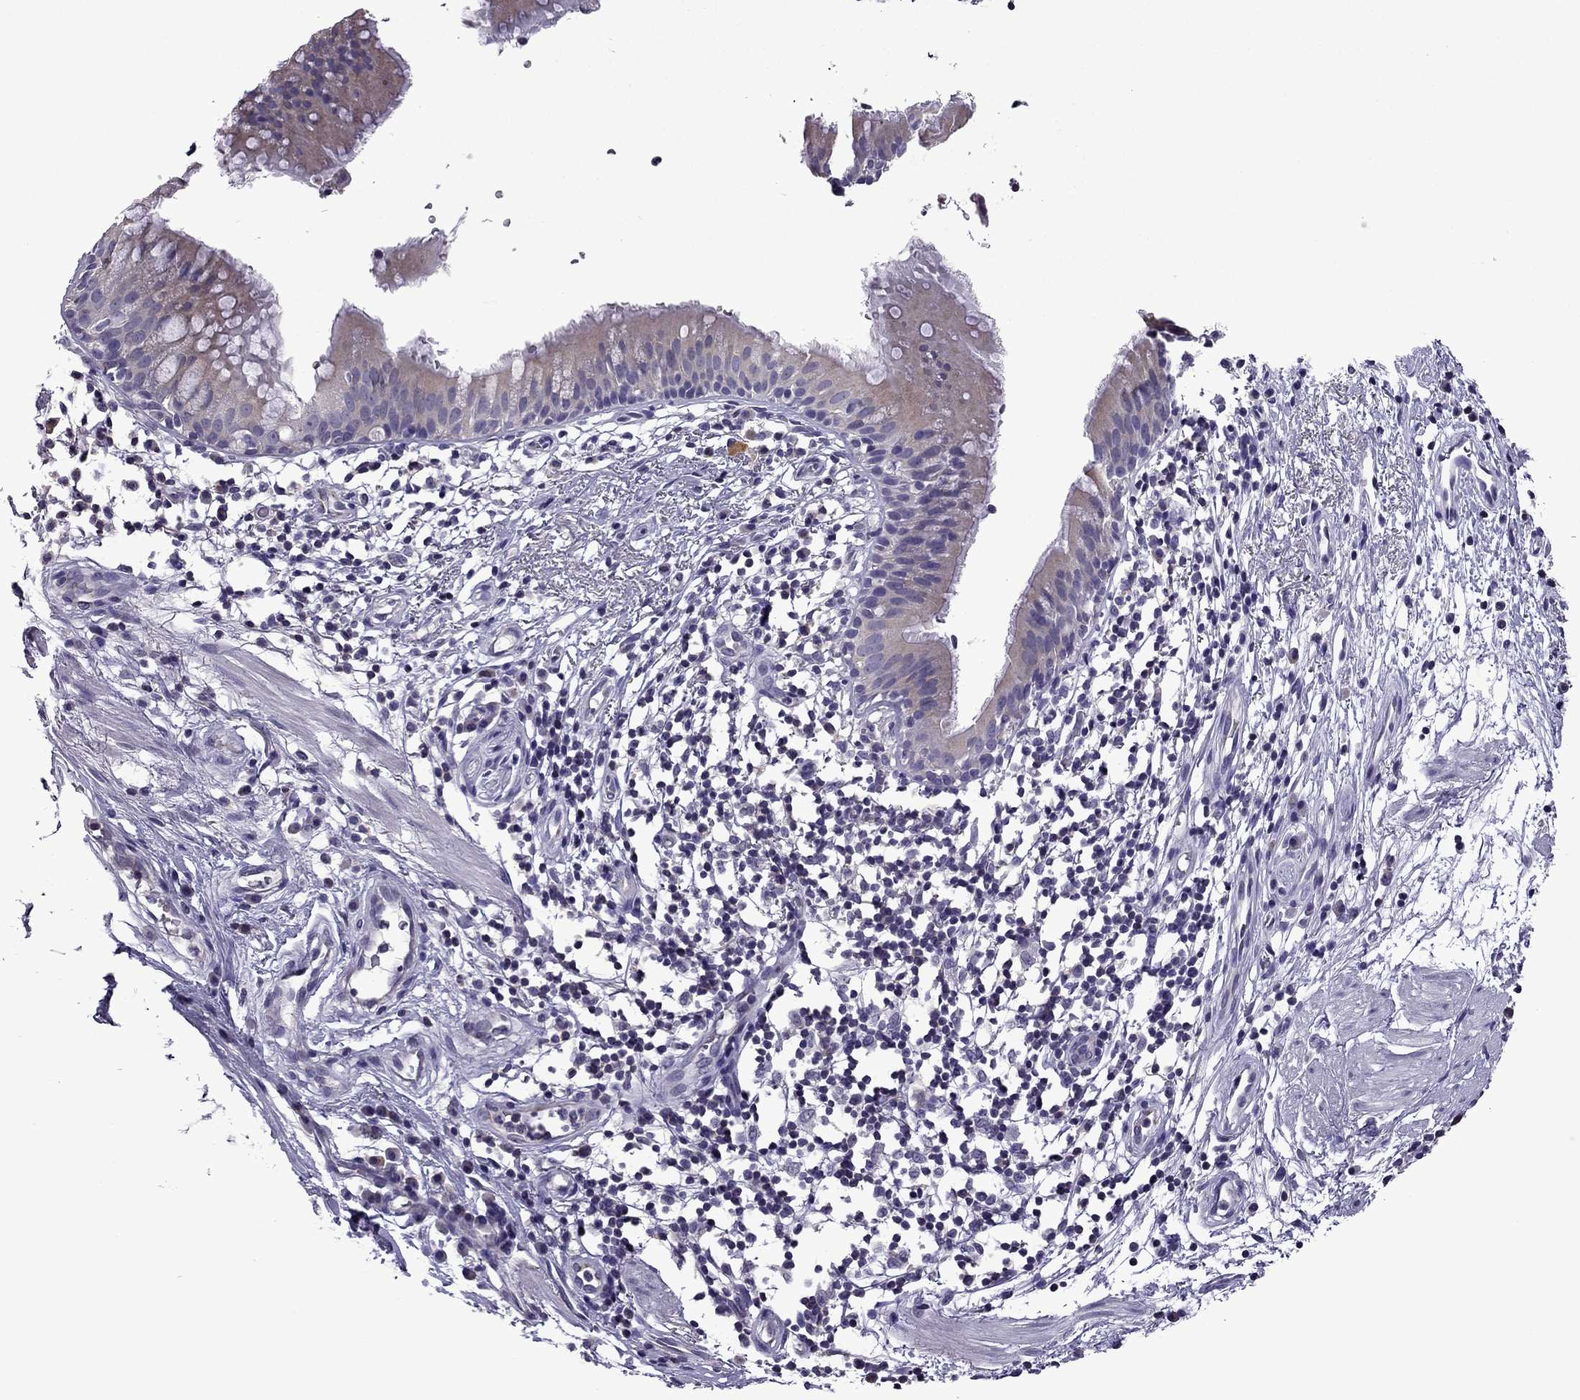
{"staining": {"intensity": "negative", "quantity": "none", "location": "none"}, "tissue": "bronchus", "cell_type": "Respiratory epithelial cells", "image_type": "normal", "snomed": [{"axis": "morphology", "description": "Normal tissue, NOS"}, {"axis": "topography", "description": "Cartilage tissue"}, {"axis": "topography", "description": "Bronchus"}], "caption": "This is an IHC photomicrograph of unremarkable bronchus. There is no staining in respiratory epithelial cells.", "gene": "TTN", "patient": {"sex": "male", "age": 58}}